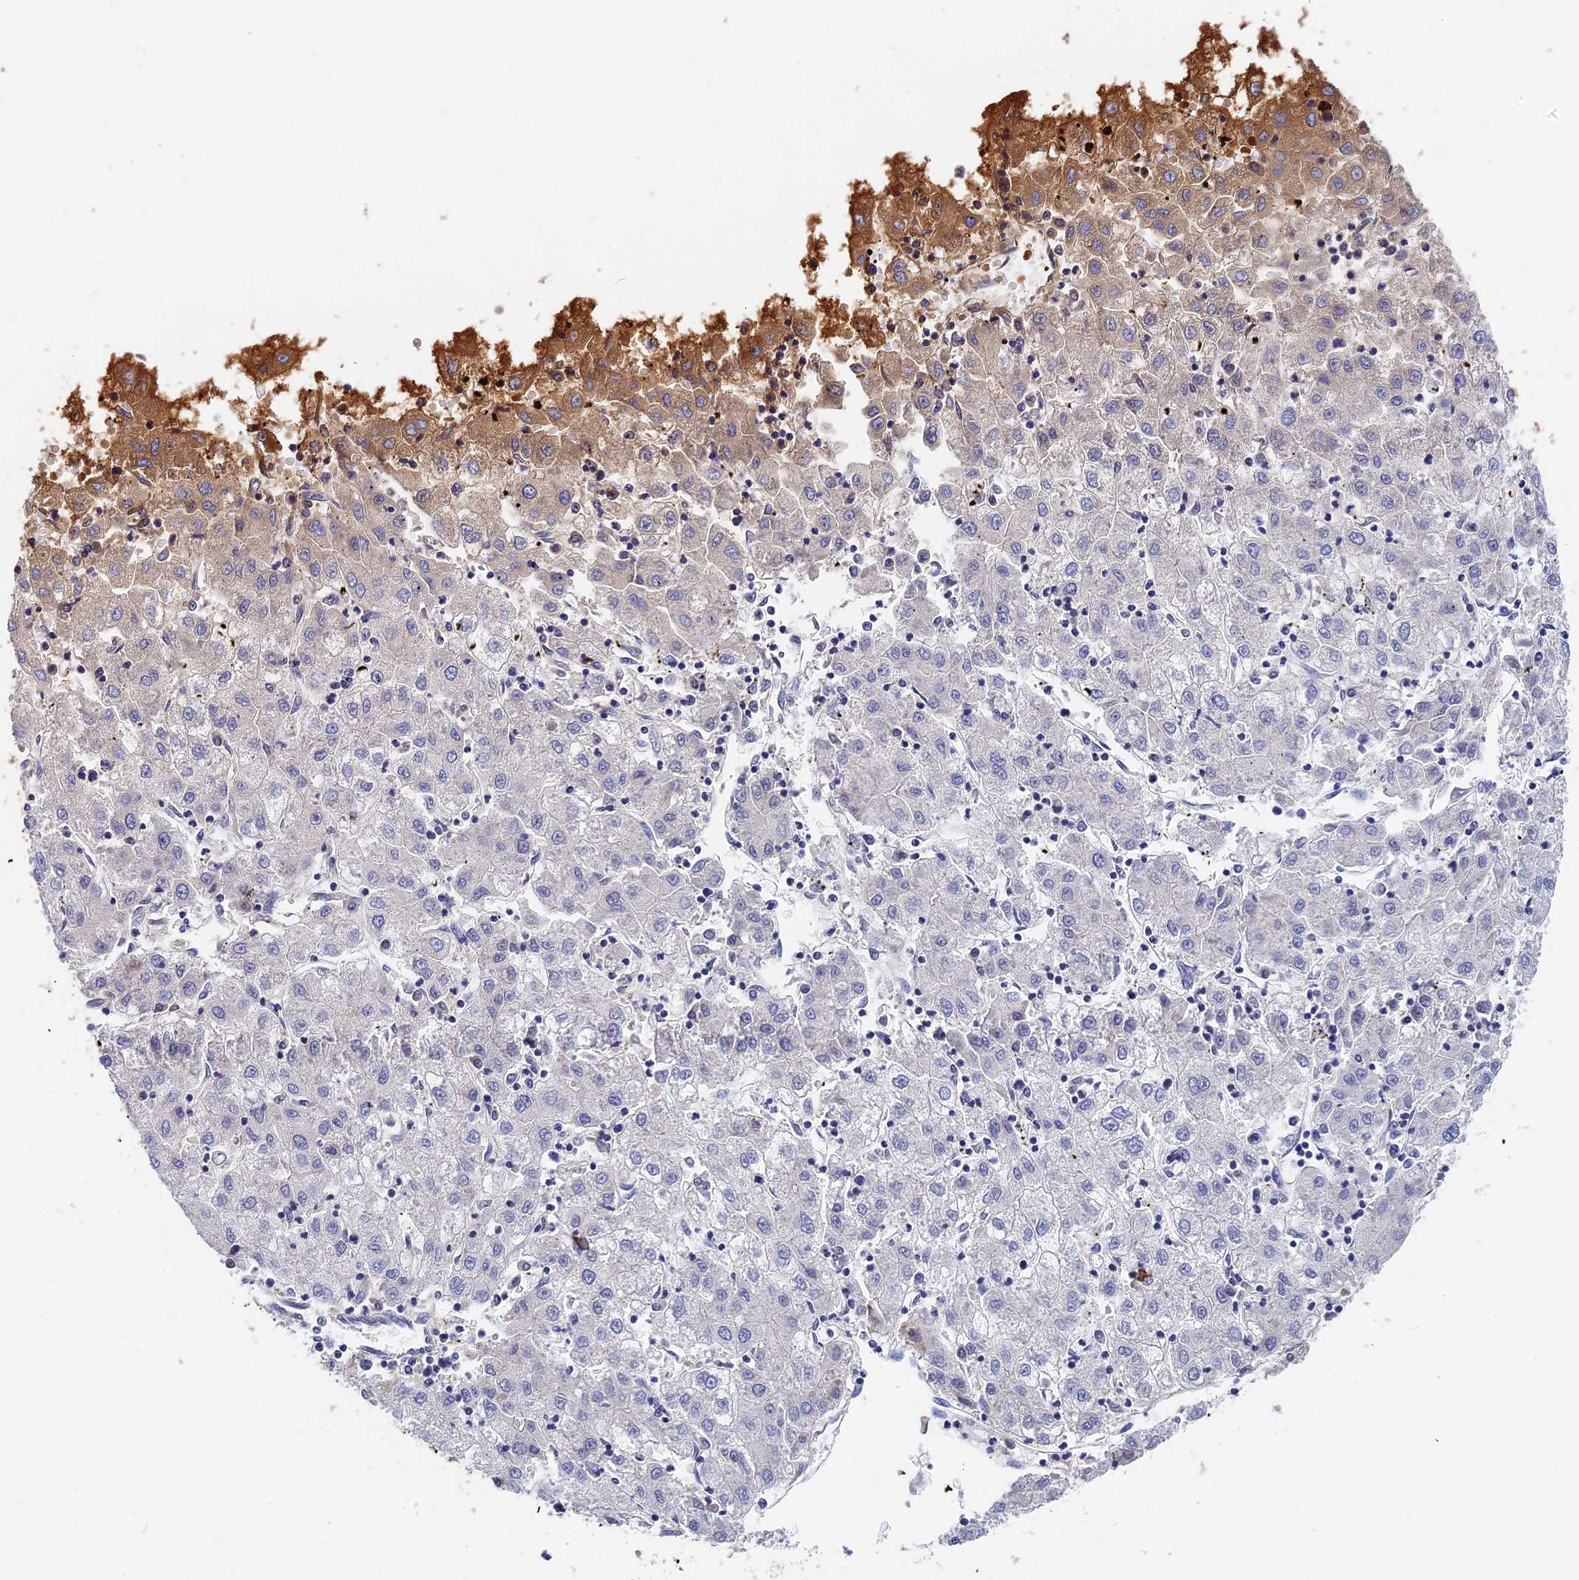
{"staining": {"intensity": "moderate", "quantity": "<25%", "location": "cytoplasmic/membranous"}, "tissue": "liver cancer", "cell_type": "Tumor cells", "image_type": "cancer", "snomed": [{"axis": "morphology", "description": "Carcinoma, Hepatocellular, NOS"}, {"axis": "topography", "description": "Liver"}], "caption": "Protein staining of hepatocellular carcinoma (liver) tissue shows moderate cytoplasmic/membranous staining in approximately <25% of tumor cells.", "gene": "ITIH1", "patient": {"sex": "male", "age": 72}}